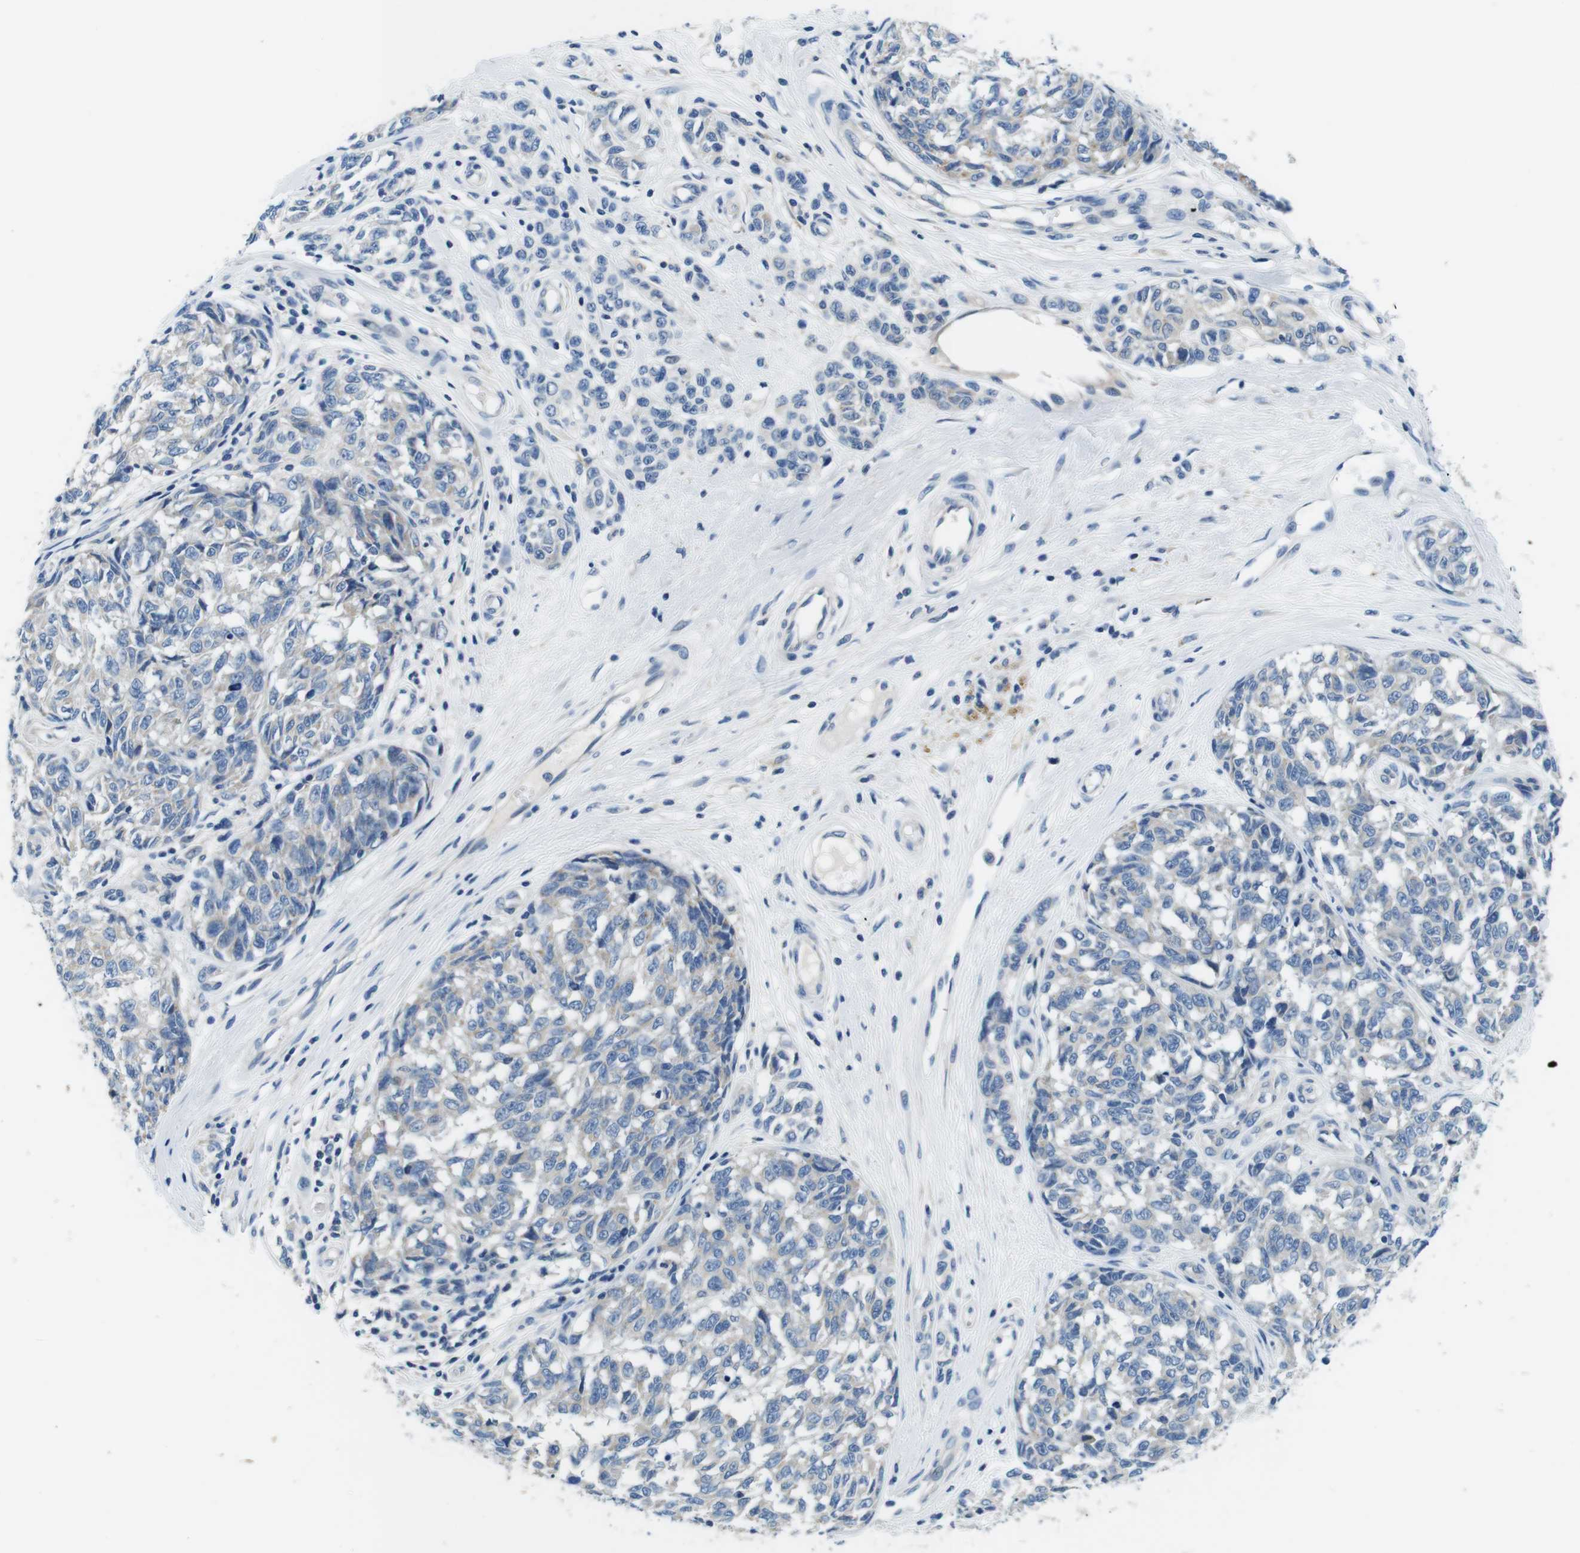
{"staining": {"intensity": "negative", "quantity": "none", "location": "none"}, "tissue": "melanoma", "cell_type": "Tumor cells", "image_type": "cancer", "snomed": [{"axis": "morphology", "description": "Malignant melanoma, NOS"}, {"axis": "topography", "description": "Skin"}], "caption": "Melanoma was stained to show a protein in brown. There is no significant staining in tumor cells.", "gene": "DENND4C", "patient": {"sex": "female", "age": 64}}